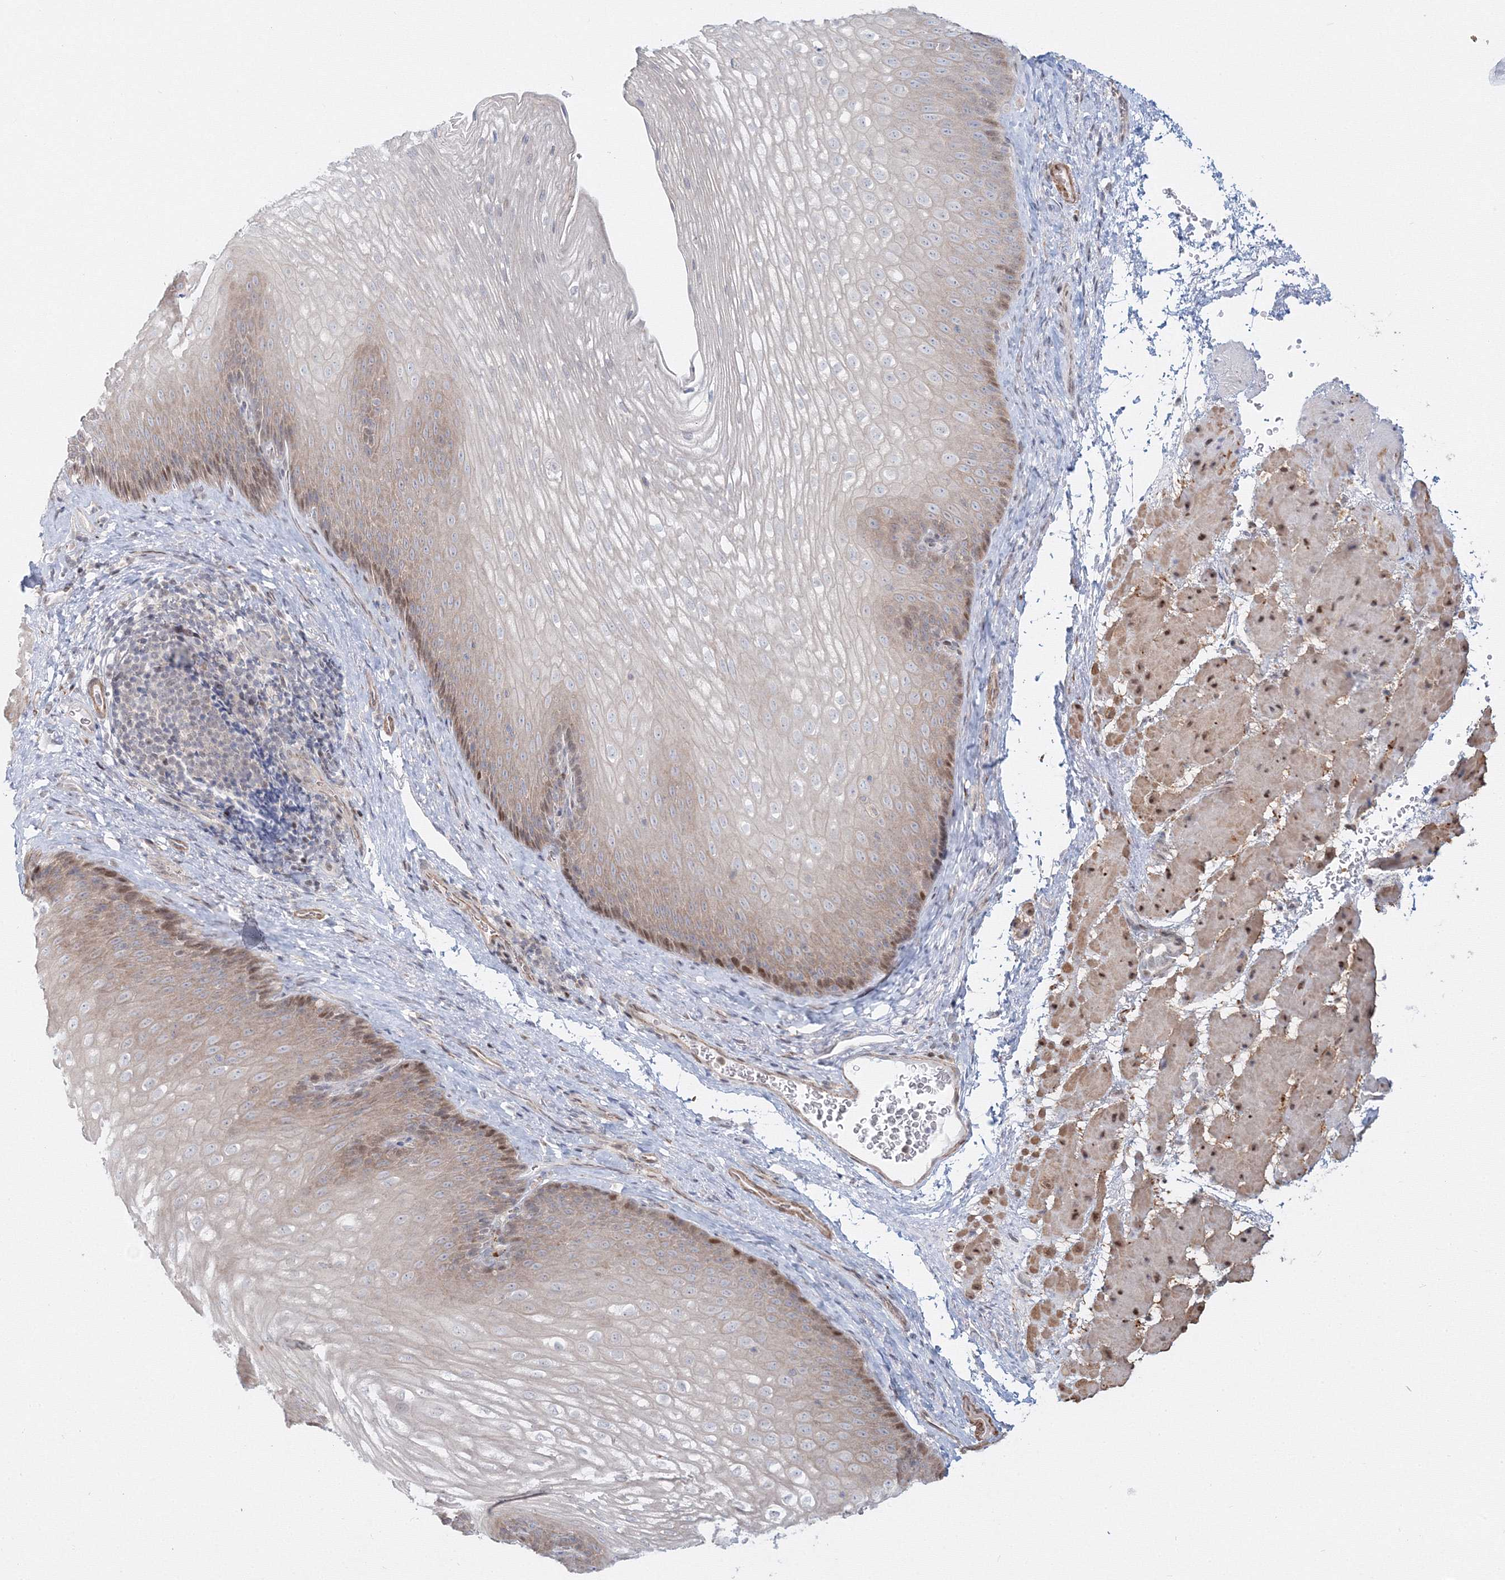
{"staining": {"intensity": "moderate", "quantity": "25%-75%", "location": "cytoplasmic/membranous,nuclear"}, "tissue": "esophagus", "cell_type": "Squamous epithelial cells", "image_type": "normal", "snomed": [{"axis": "morphology", "description": "Normal tissue, NOS"}, {"axis": "topography", "description": "Esophagus"}], "caption": "Immunohistochemical staining of benign human esophagus displays medium levels of moderate cytoplasmic/membranous,nuclear expression in approximately 25%-75% of squamous epithelial cells.", "gene": "ARHGAP21", "patient": {"sex": "female", "age": 66}}